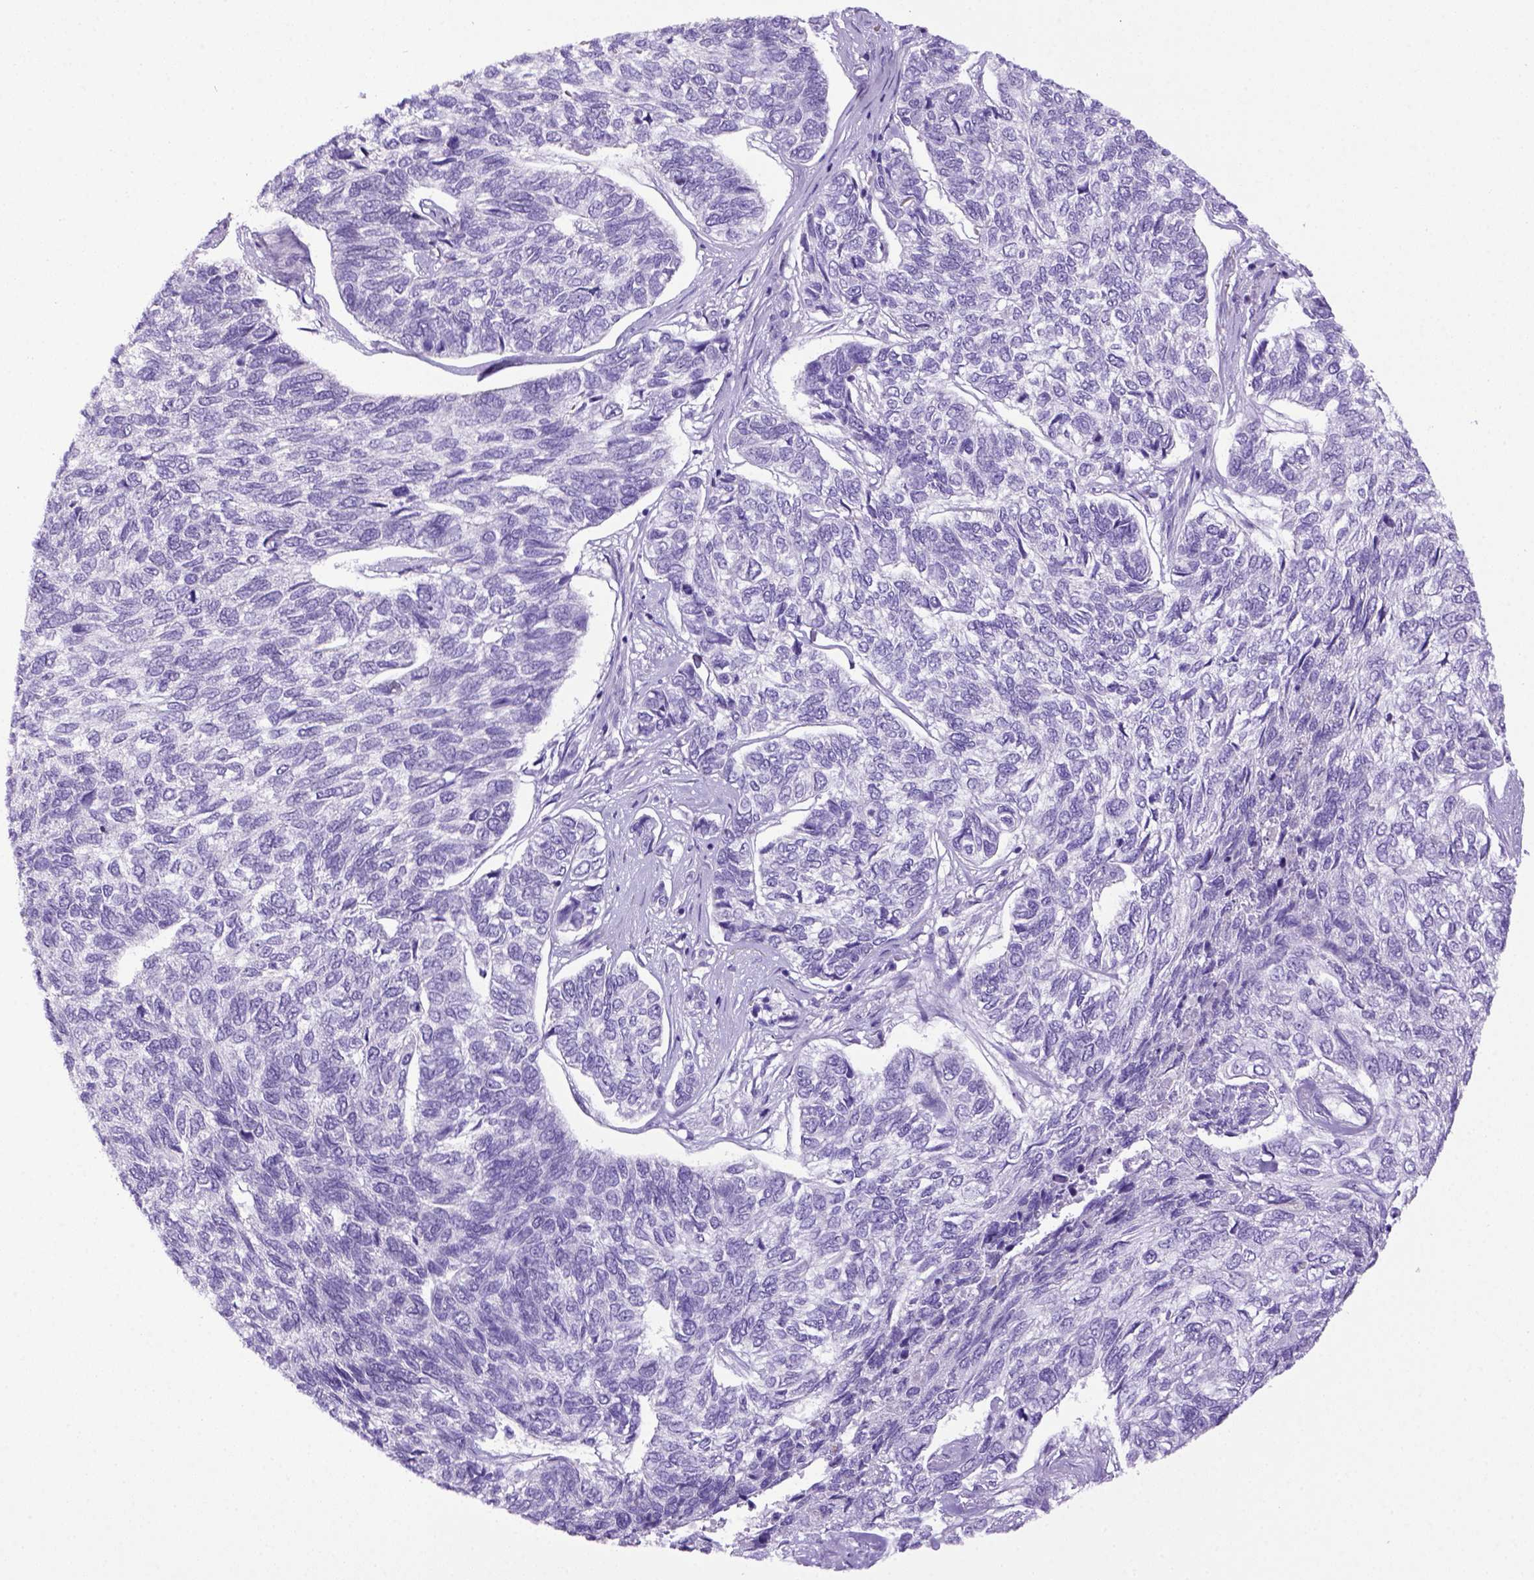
{"staining": {"intensity": "negative", "quantity": "none", "location": "none"}, "tissue": "skin cancer", "cell_type": "Tumor cells", "image_type": "cancer", "snomed": [{"axis": "morphology", "description": "Basal cell carcinoma"}, {"axis": "topography", "description": "Skin"}], "caption": "There is no significant staining in tumor cells of basal cell carcinoma (skin).", "gene": "ITIH4", "patient": {"sex": "female", "age": 65}}